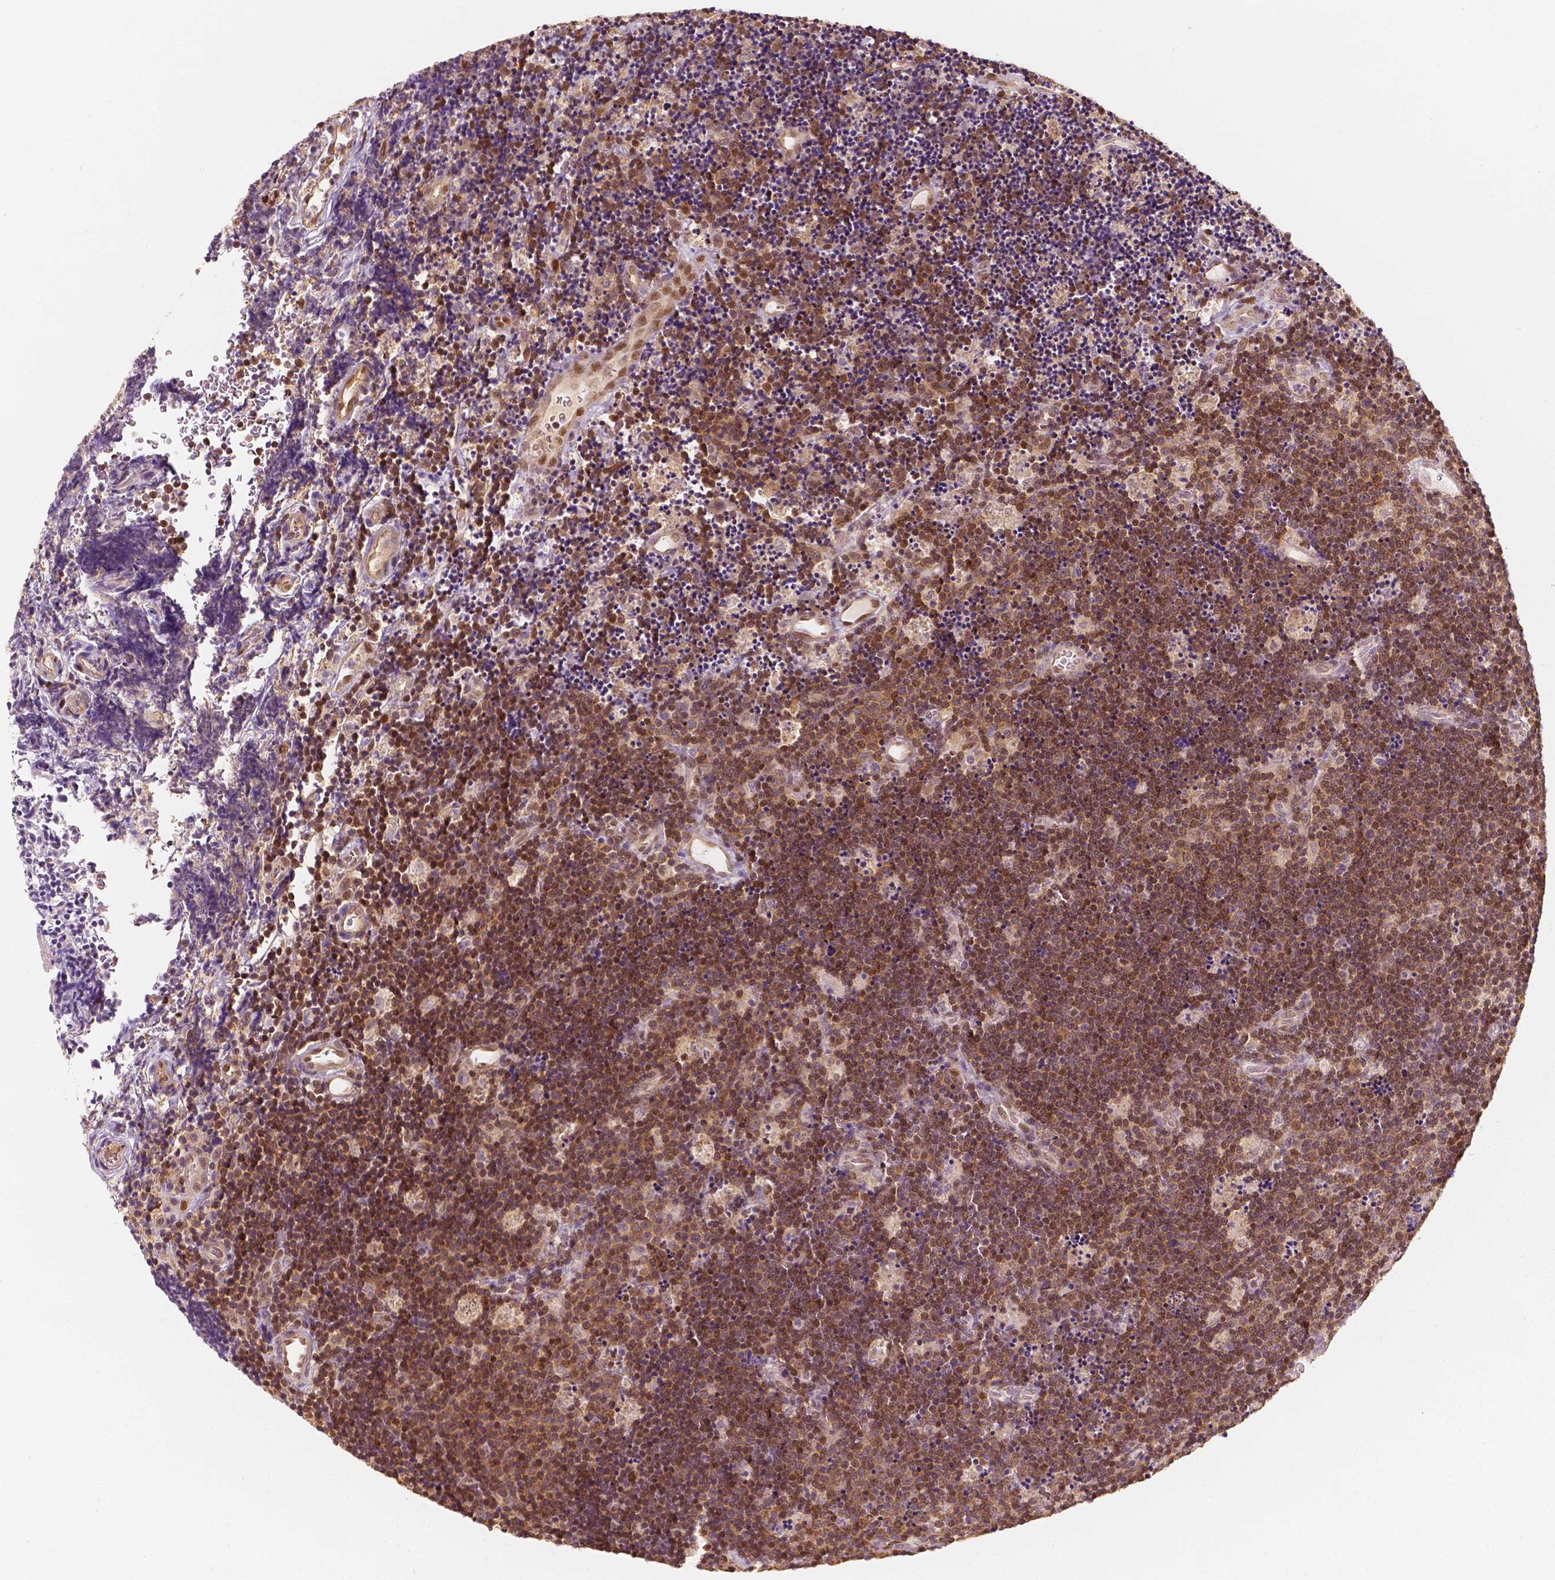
{"staining": {"intensity": "moderate", "quantity": ">75%", "location": "nuclear"}, "tissue": "lymphoma", "cell_type": "Tumor cells", "image_type": "cancer", "snomed": [{"axis": "morphology", "description": "Malignant lymphoma, non-Hodgkin's type, Low grade"}, {"axis": "topography", "description": "Brain"}], "caption": "Protein positivity by immunohistochemistry demonstrates moderate nuclear positivity in approximately >75% of tumor cells in lymphoma.", "gene": "TBC1D17", "patient": {"sex": "female", "age": 66}}